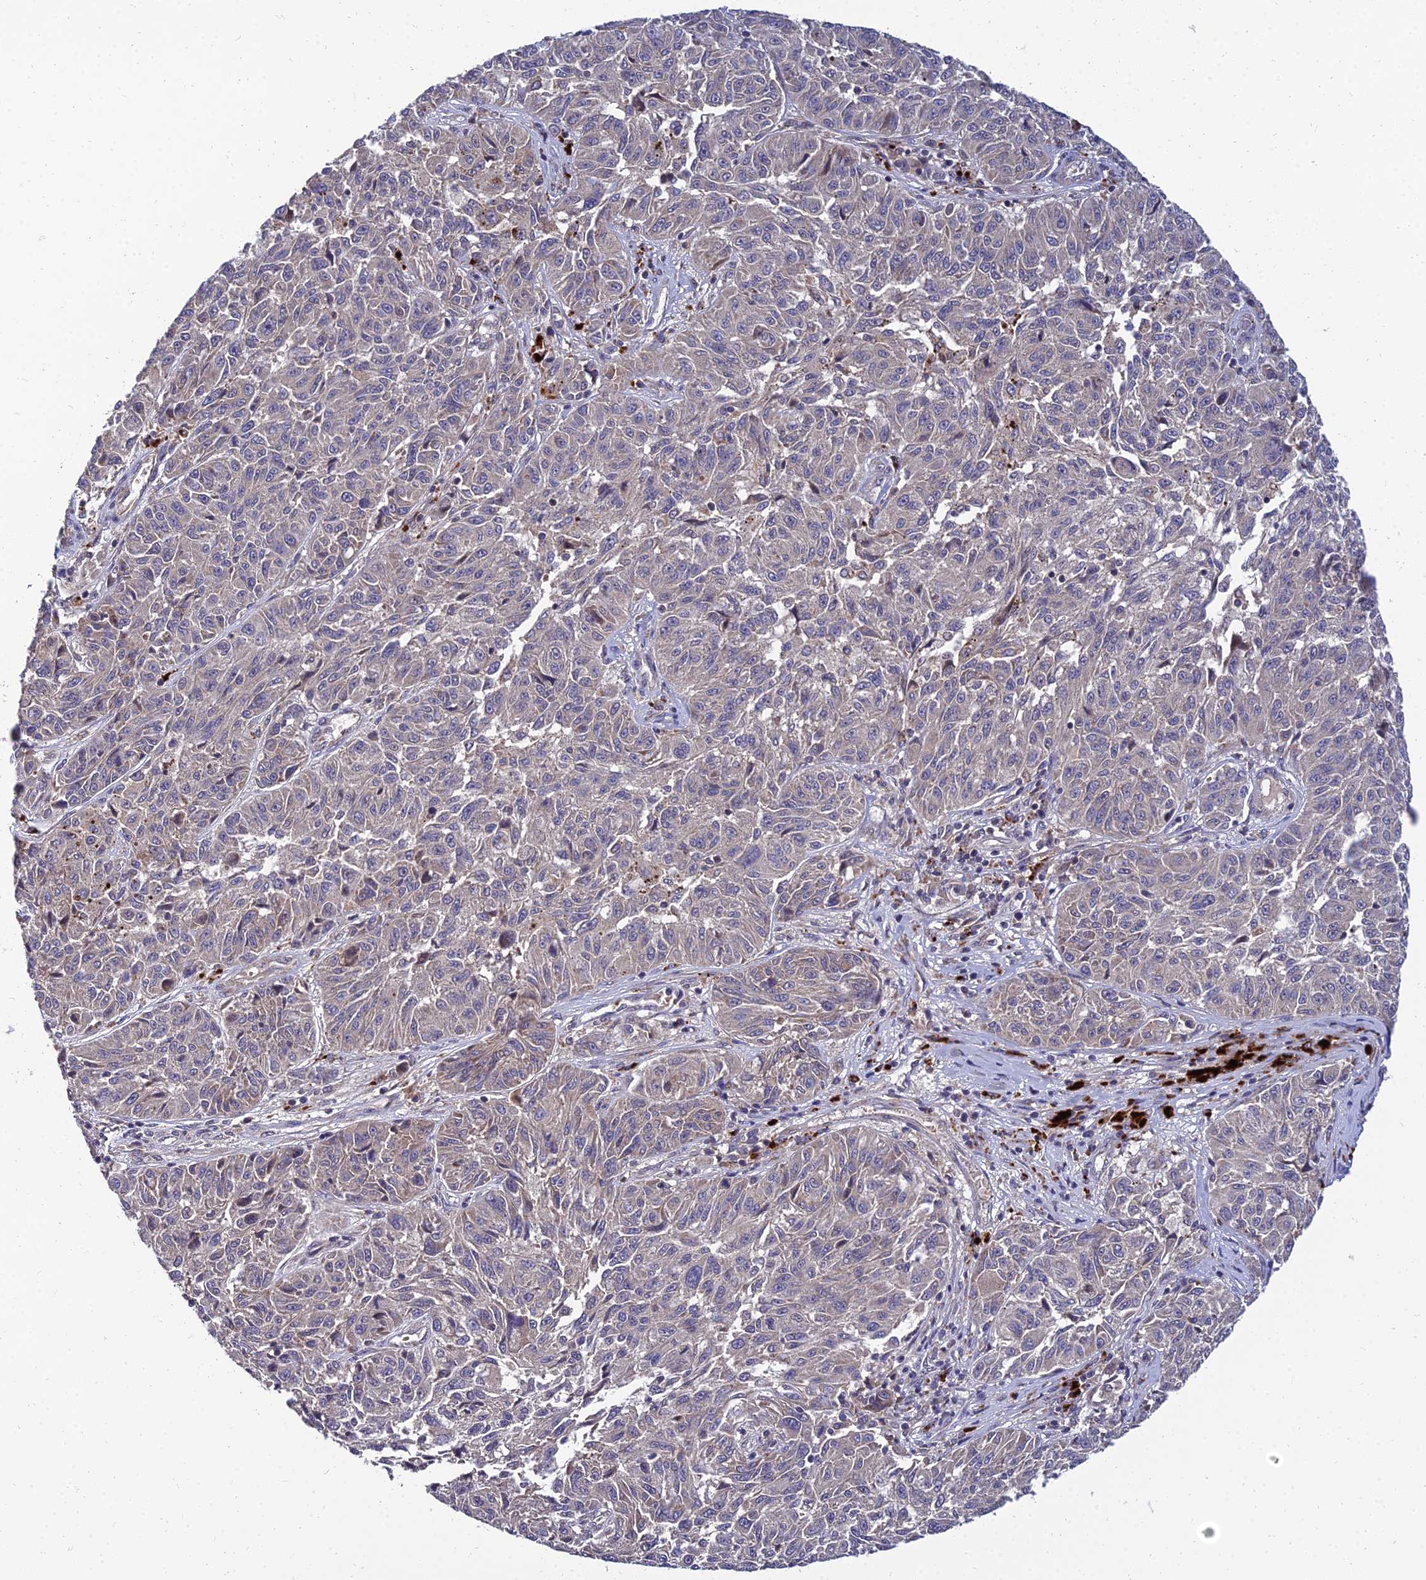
{"staining": {"intensity": "weak", "quantity": "<25%", "location": "cytoplasmic/membranous"}, "tissue": "melanoma", "cell_type": "Tumor cells", "image_type": "cancer", "snomed": [{"axis": "morphology", "description": "Malignant melanoma, NOS"}, {"axis": "topography", "description": "Skin"}], "caption": "Micrograph shows no significant protein positivity in tumor cells of melanoma.", "gene": "NPY", "patient": {"sex": "male", "age": 53}}